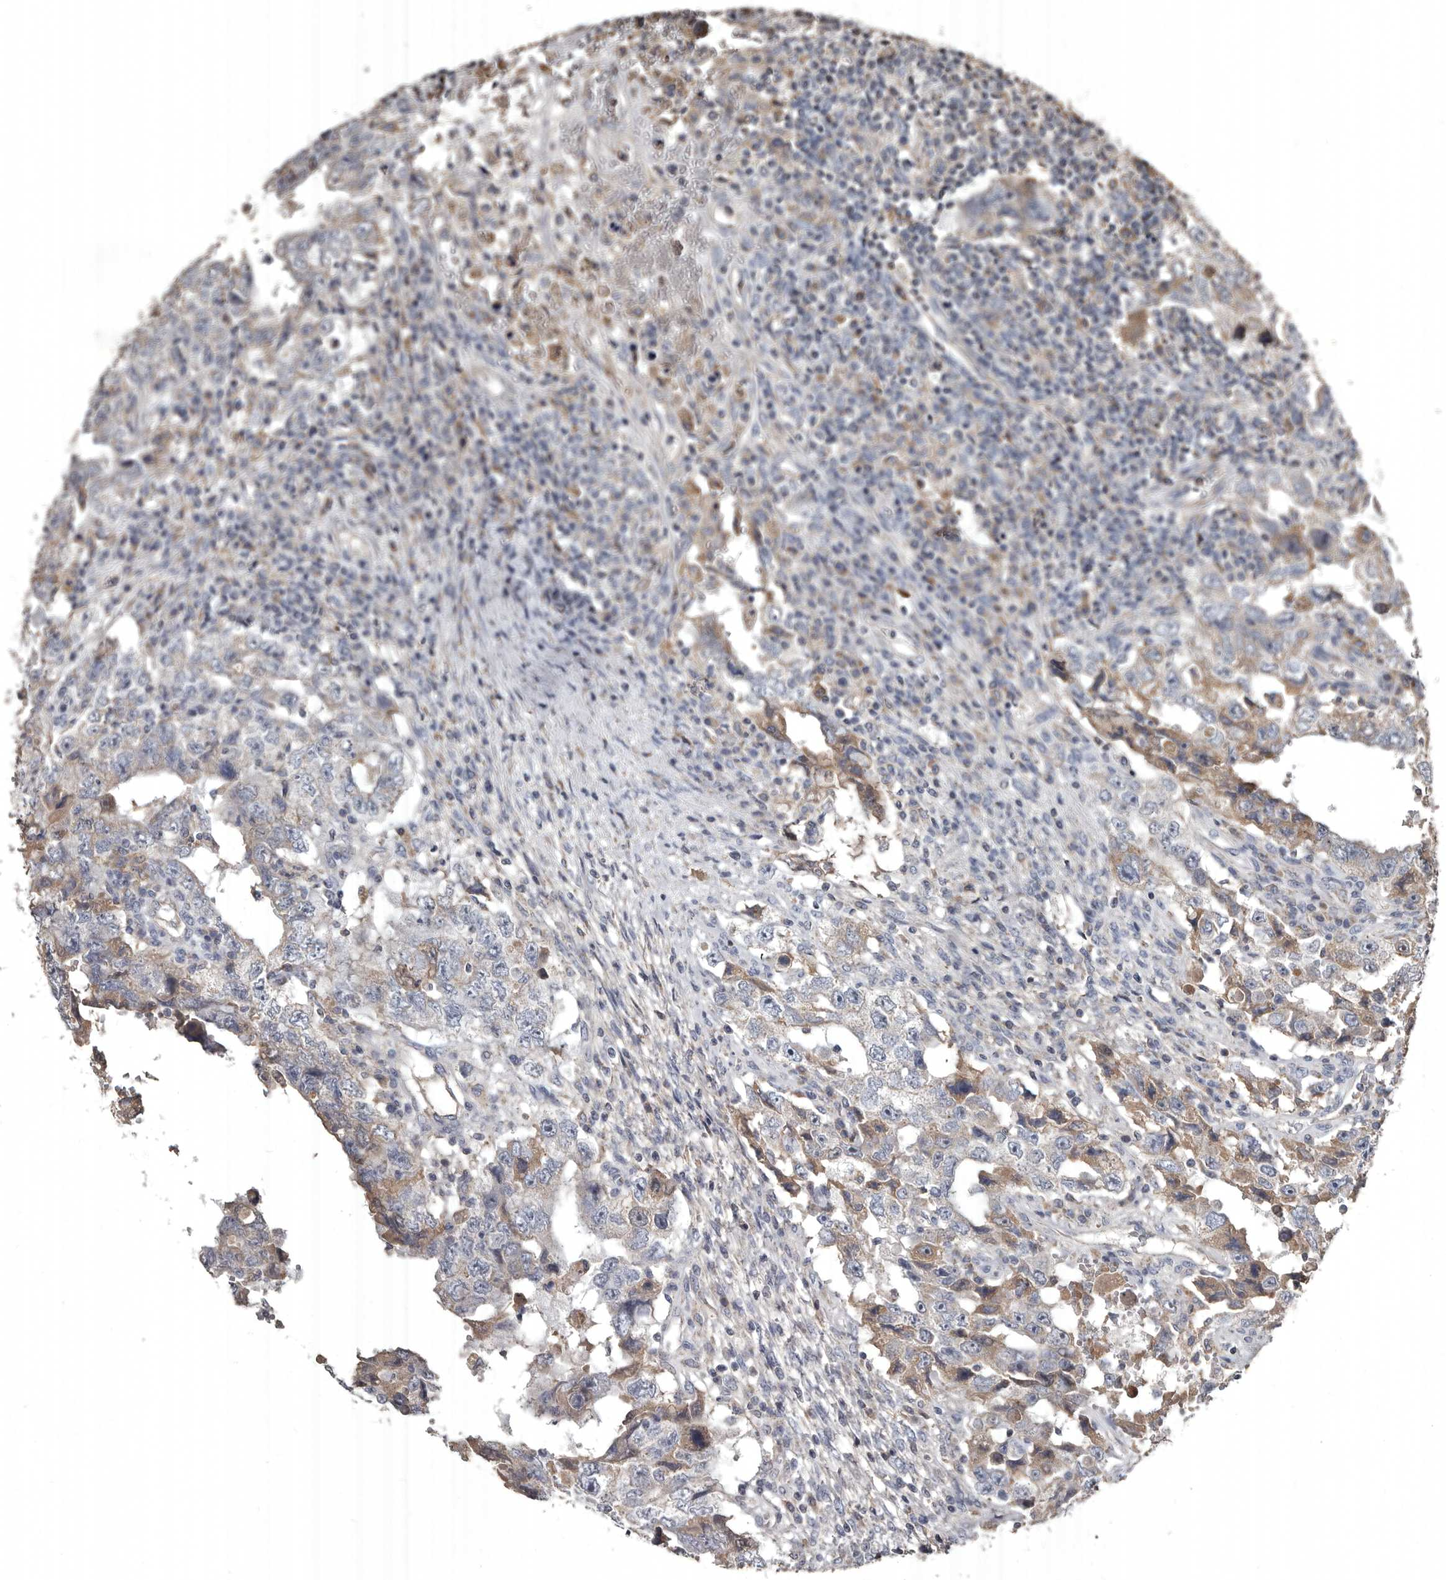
{"staining": {"intensity": "moderate", "quantity": "25%-75%", "location": "cytoplasmic/membranous"}, "tissue": "testis cancer", "cell_type": "Tumor cells", "image_type": "cancer", "snomed": [{"axis": "morphology", "description": "Carcinoma, Embryonal, NOS"}, {"axis": "topography", "description": "Testis"}], "caption": "Immunohistochemistry (IHC) of human testis cancer (embryonal carcinoma) demonstrates medium levels of moderate cytoplasmic/membranous staining in approximately 25%-75% of tumor cells.", "gene": "GREB1", "patient": {"sex": "male", "age": 26}}